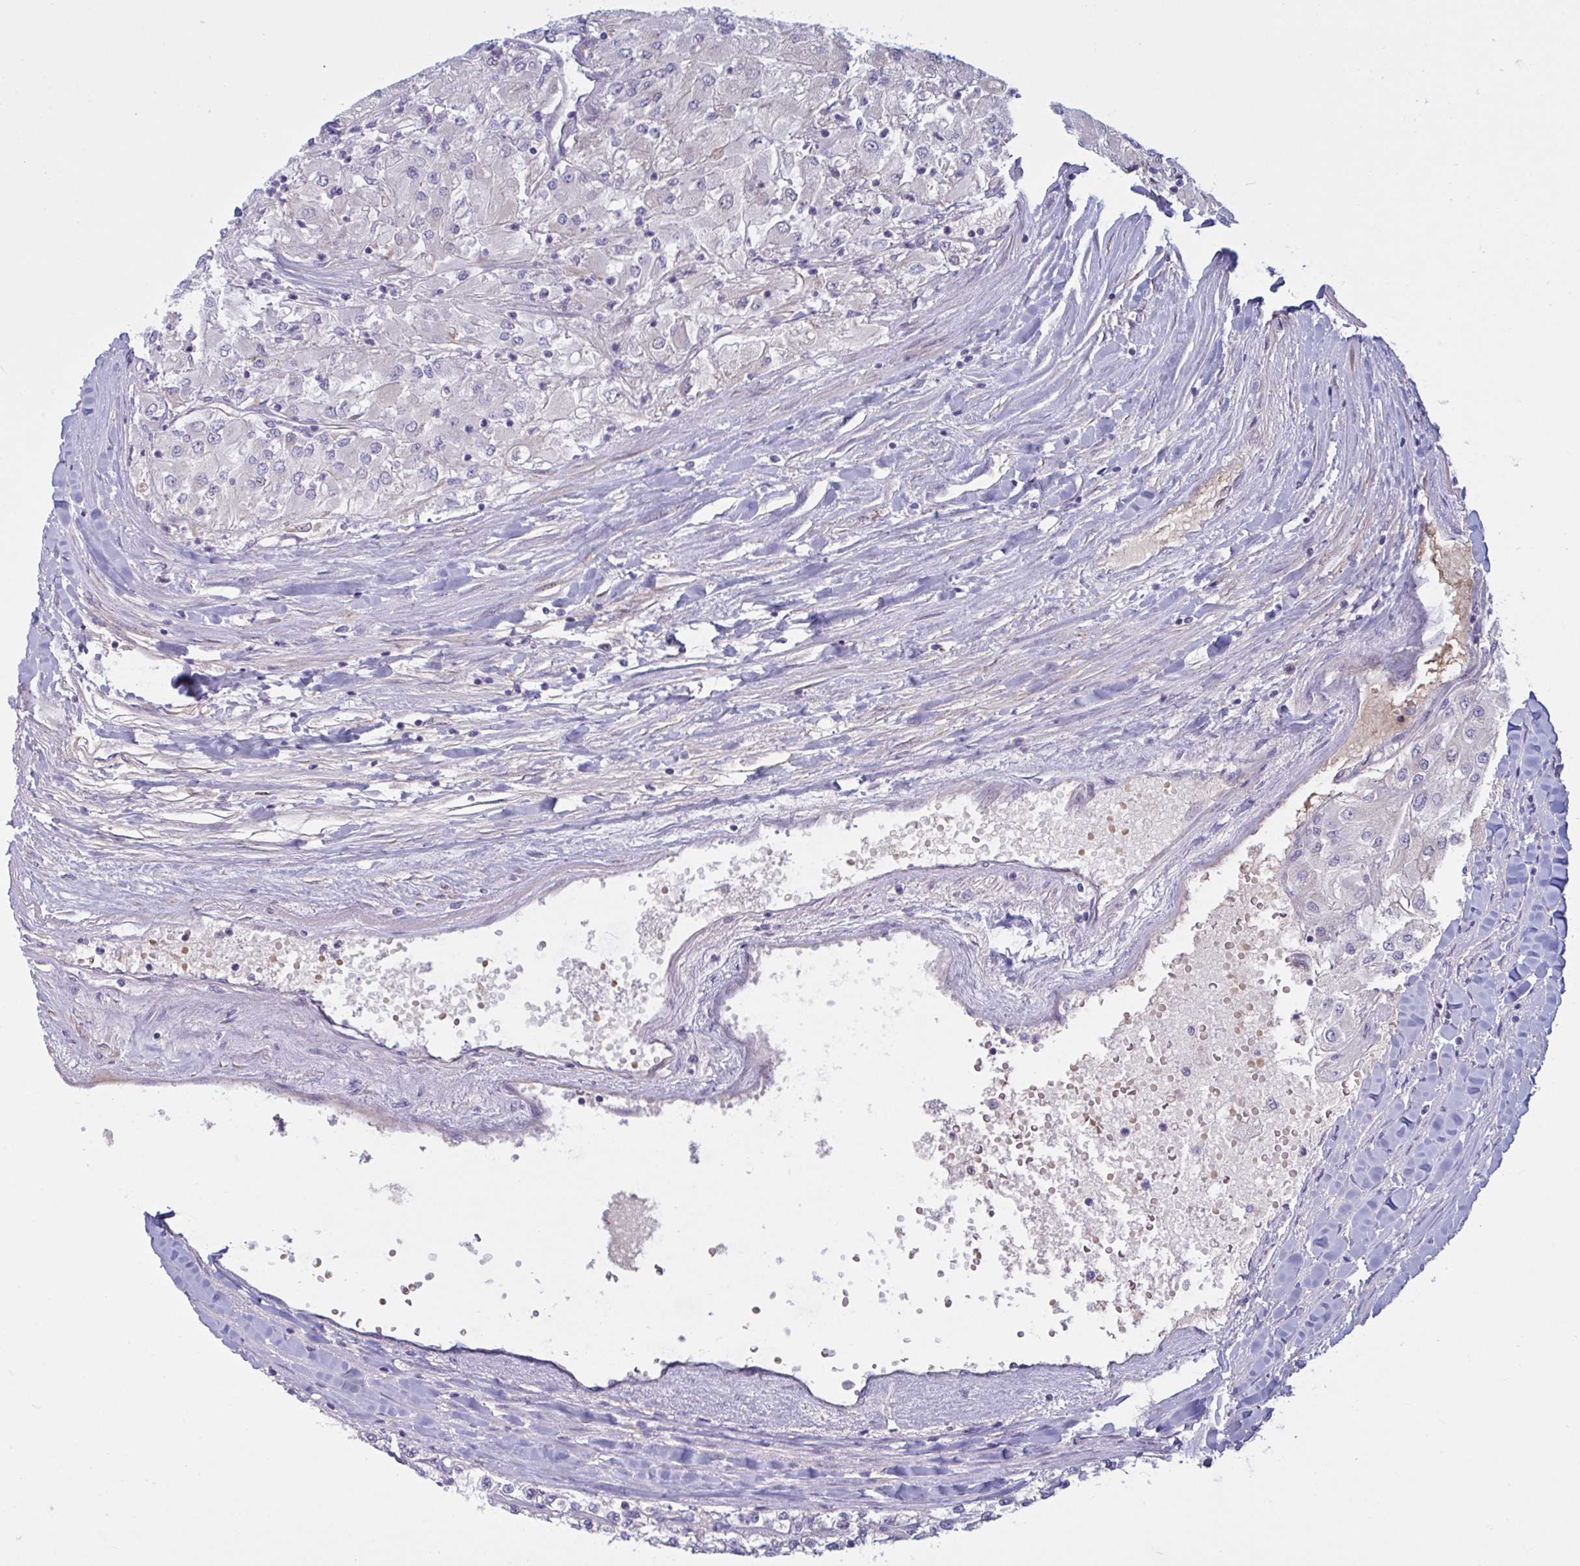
{"staining": {"intensity": "negative", "quantity": "none", "location": "none"}, "tissue": "renal cancer", "cell_type": "Tumor cells", "image_type": "cancer", "snomed": [{"axis": "morphology", "description": "Adenocarcinoma, NOS"}, {"axis": "topography", "description": "Kidney"}], "caption": "Renal adenocarcinoma was stained to show a protein in brown. There is no significant staining in tumor cells. (DAB immunohistochemistry, high magnification).", "gene": "VWC2", "patient": {"sex": "male", "age": 80}}